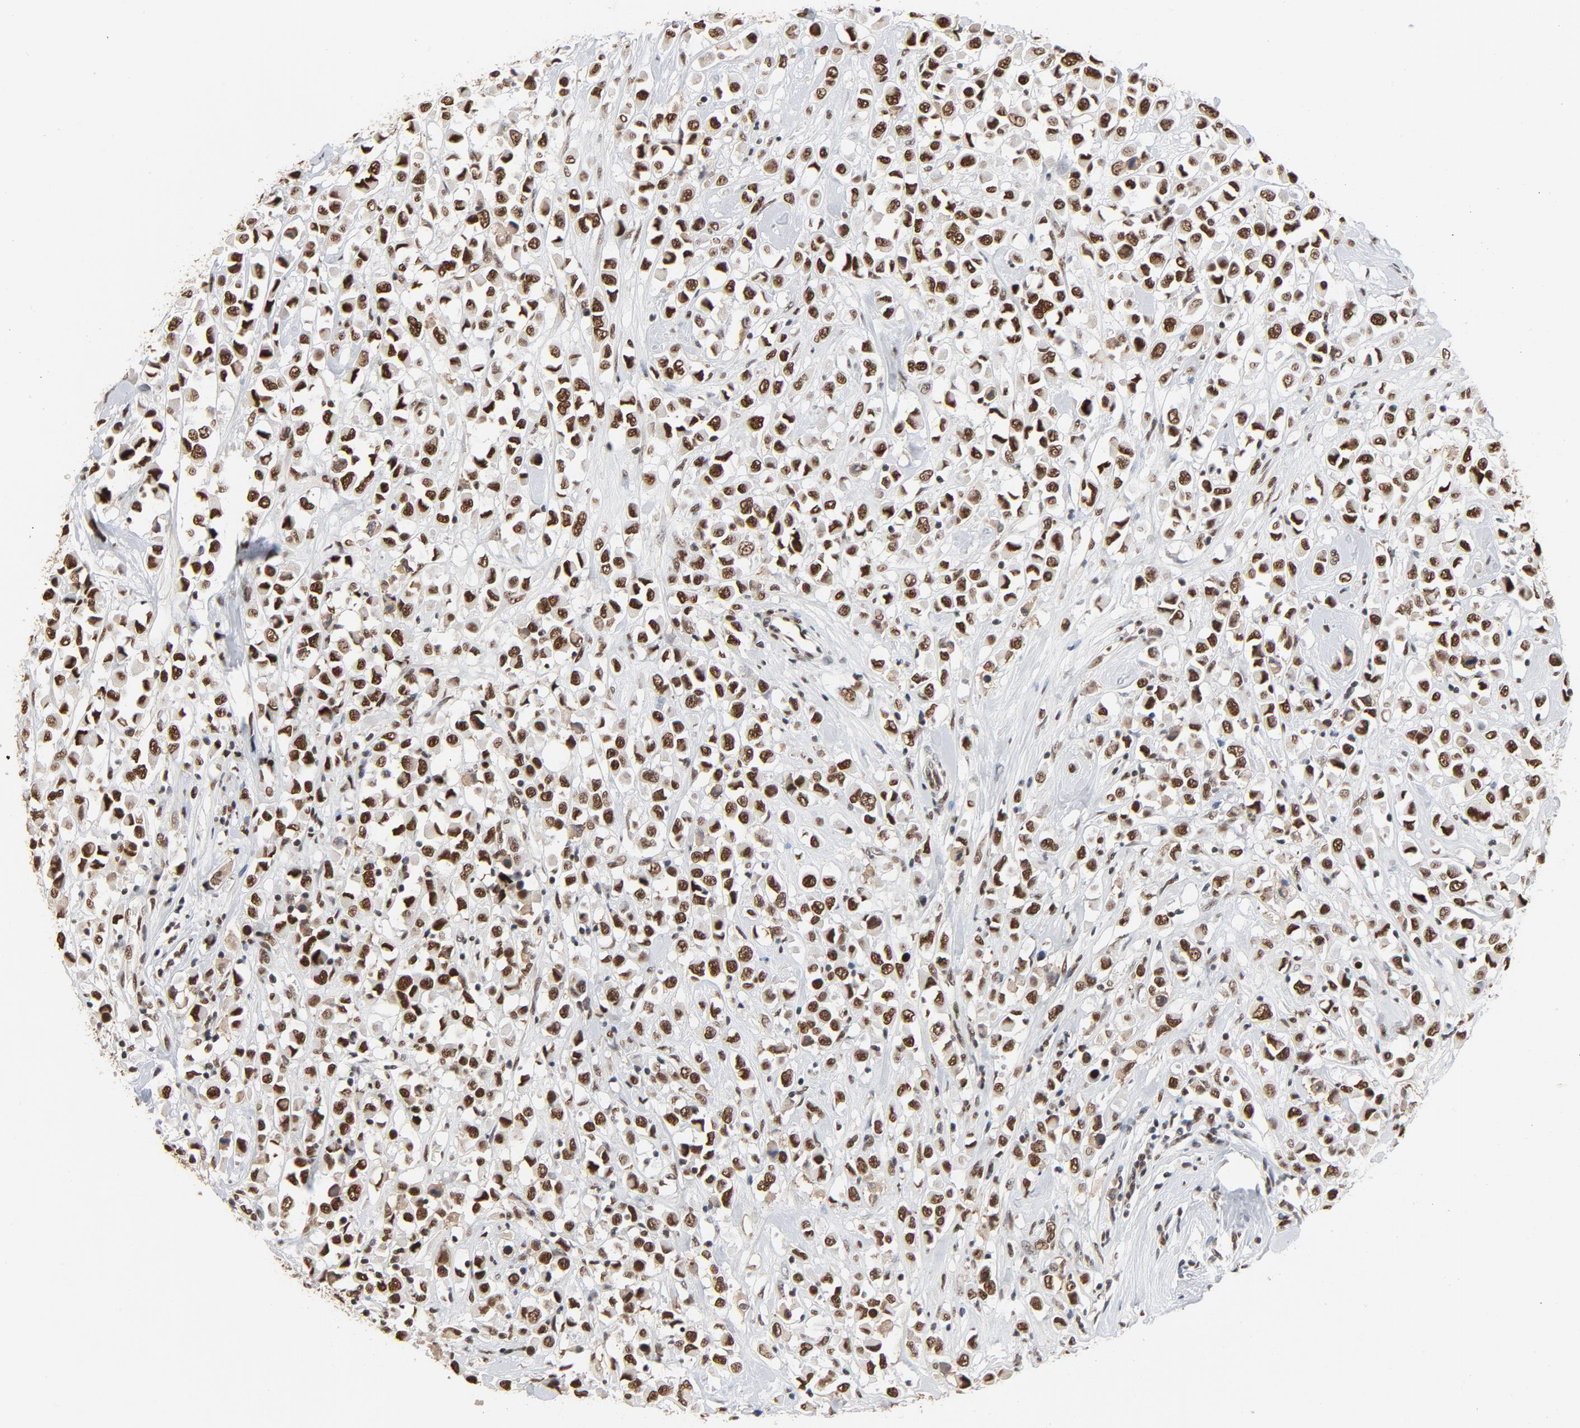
{"staining": {"intensity": "strong", "quantity": ">75%", "location": "nuclear"}, "tissue": "breast cancer", "cell_type": "Tumor cells", "image_type": "cancer", "snomed": [{"axis": "morphology", "description": "Duct carcinoma"}, {"axis": "topography", "description": "Breast"}], "caption": "Infiltrating ductal carcinoma (breast) stained for a protein displays strong nuclear positivity in tumor cells. (DAB = brown stain, brightfield microscopy at high magnification).", "gene": "MRE11", "patient": {"sex": "female", "age": 61}}